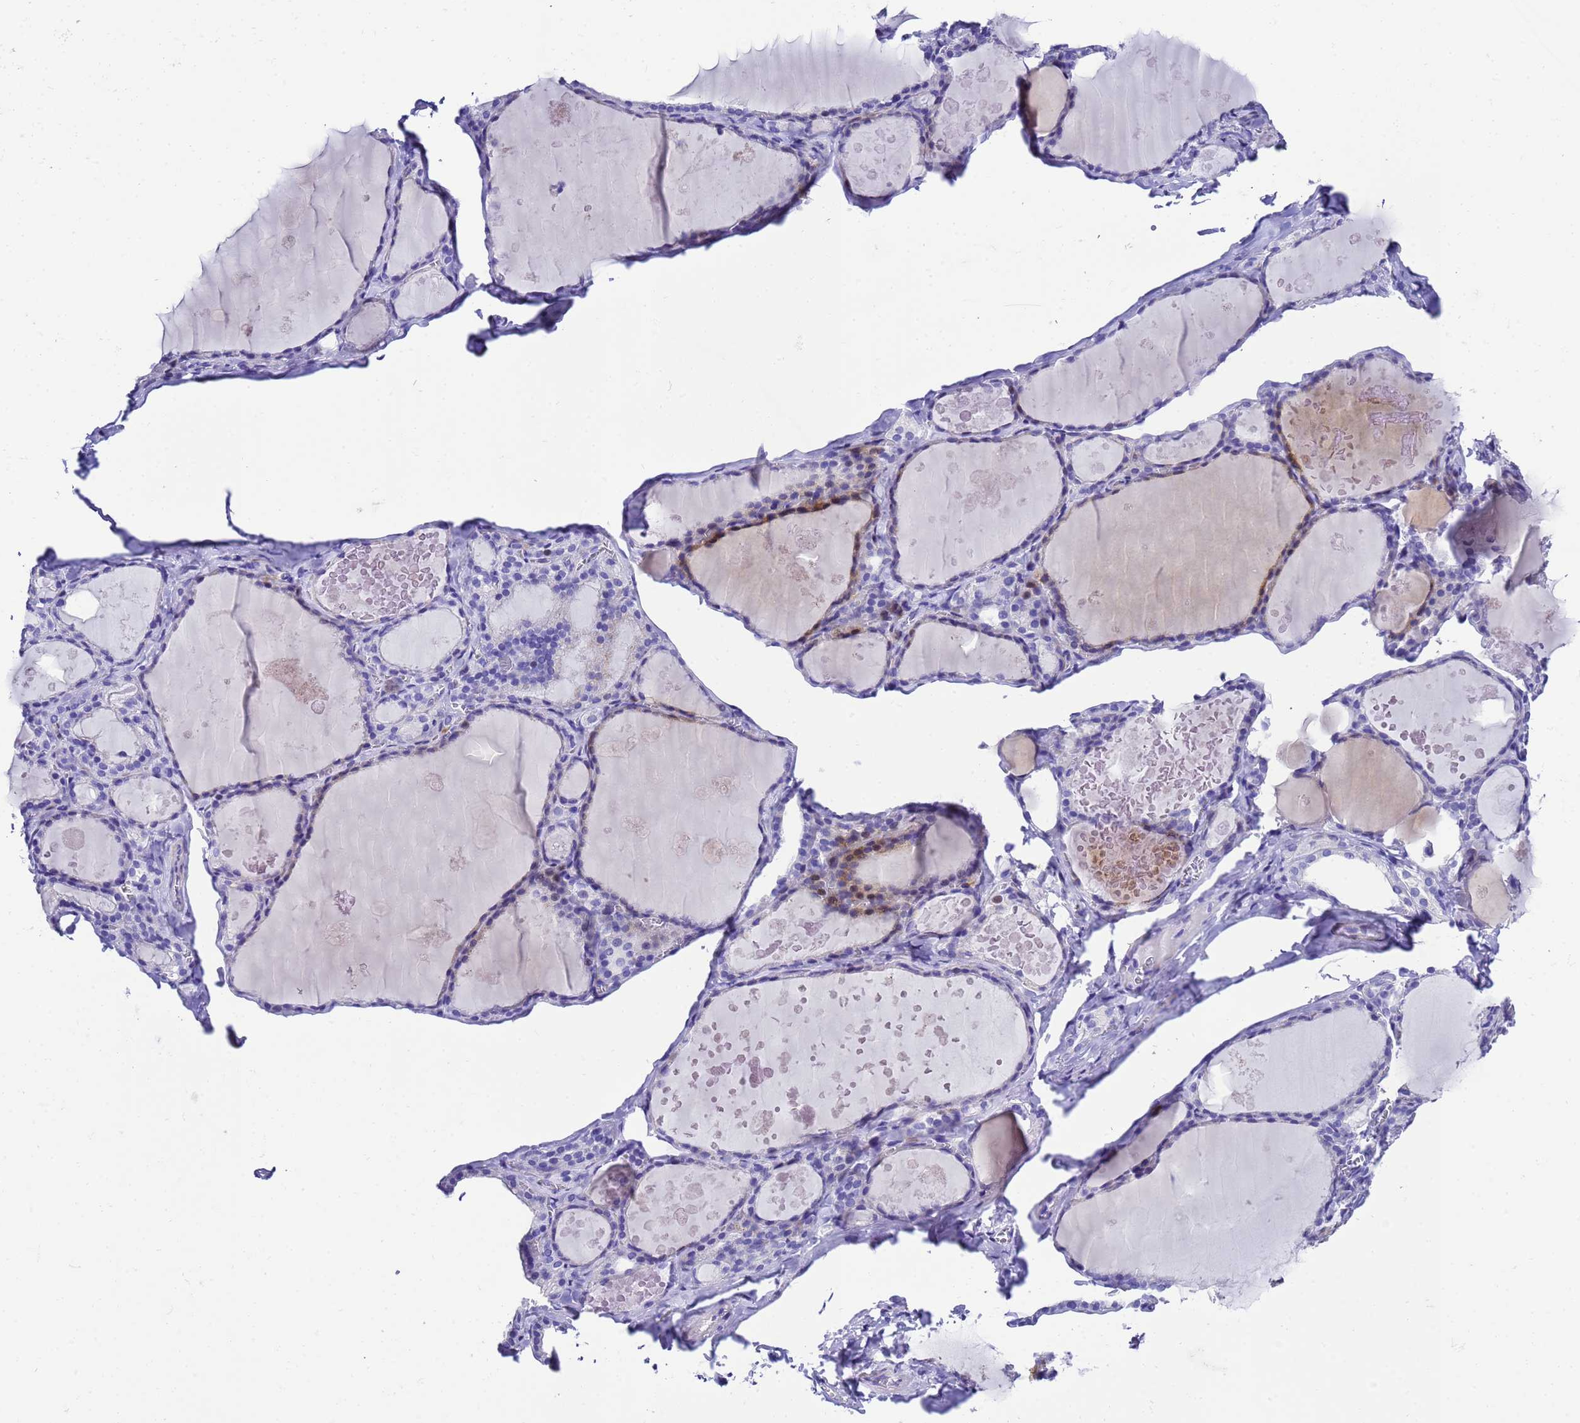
{"staining": {"intensity": "moderate", "quantity": "<25%", "location": "cytoplasmic/membranous"}, "tissue": "thyroid gland", "cell_type": "Glandular cells", "image_type": "normal", "snomed": [{"axis": "morphology", "description": "Normal tissue, NOS"}, {"axis": "topography", "description": "Thyroid gland"}], "caption": "Immunohistochemistry photomicrograph of benign thyroid gland stained for a protein (brown), which exhibits low levels of moderate cytoplasmic/membranous staining in about <25% of glandular cells.", "gene": "UGT2A1", "patient": {"sex": "male", "age": 56}}